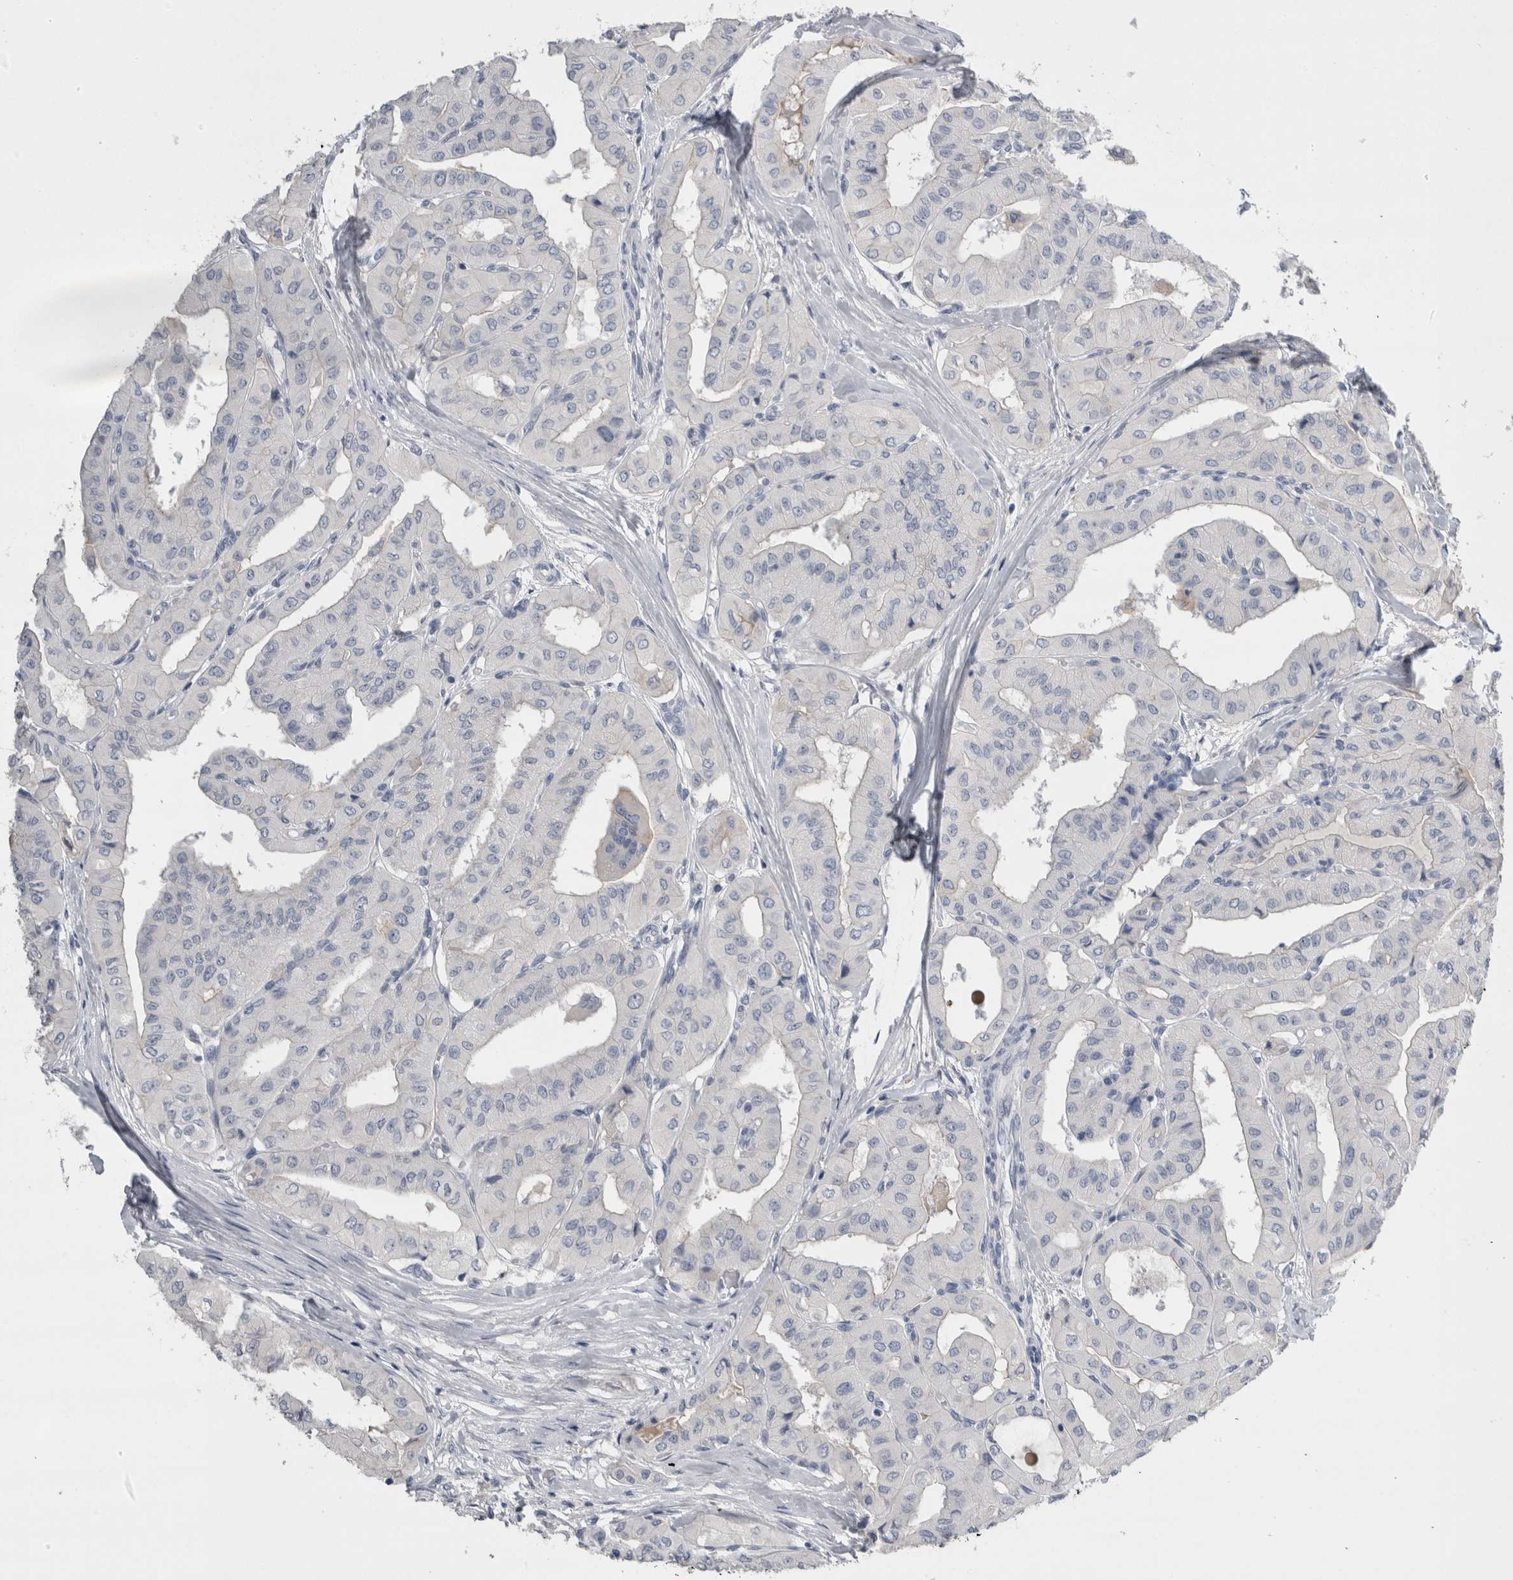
{"staining": {"intensity": "negative", "quantity": "none", "location": "none"}, "tissue": "thyroid cancer", "cell_type": "Tumor cells", "image_type": "cancer", "snomed": [{"axis": "morphology", "description": "Papillary adenocarcinoma, NOS"}, {"axis": "topography", "description": "Thyroid gland"}], "caption": "Protein analysis of thyroid cancer shows no significant staining in tumor cells. Nuclei are stained in blue.", "gene": "REG1A", "patient": {"sex": "female", "age": 59}}